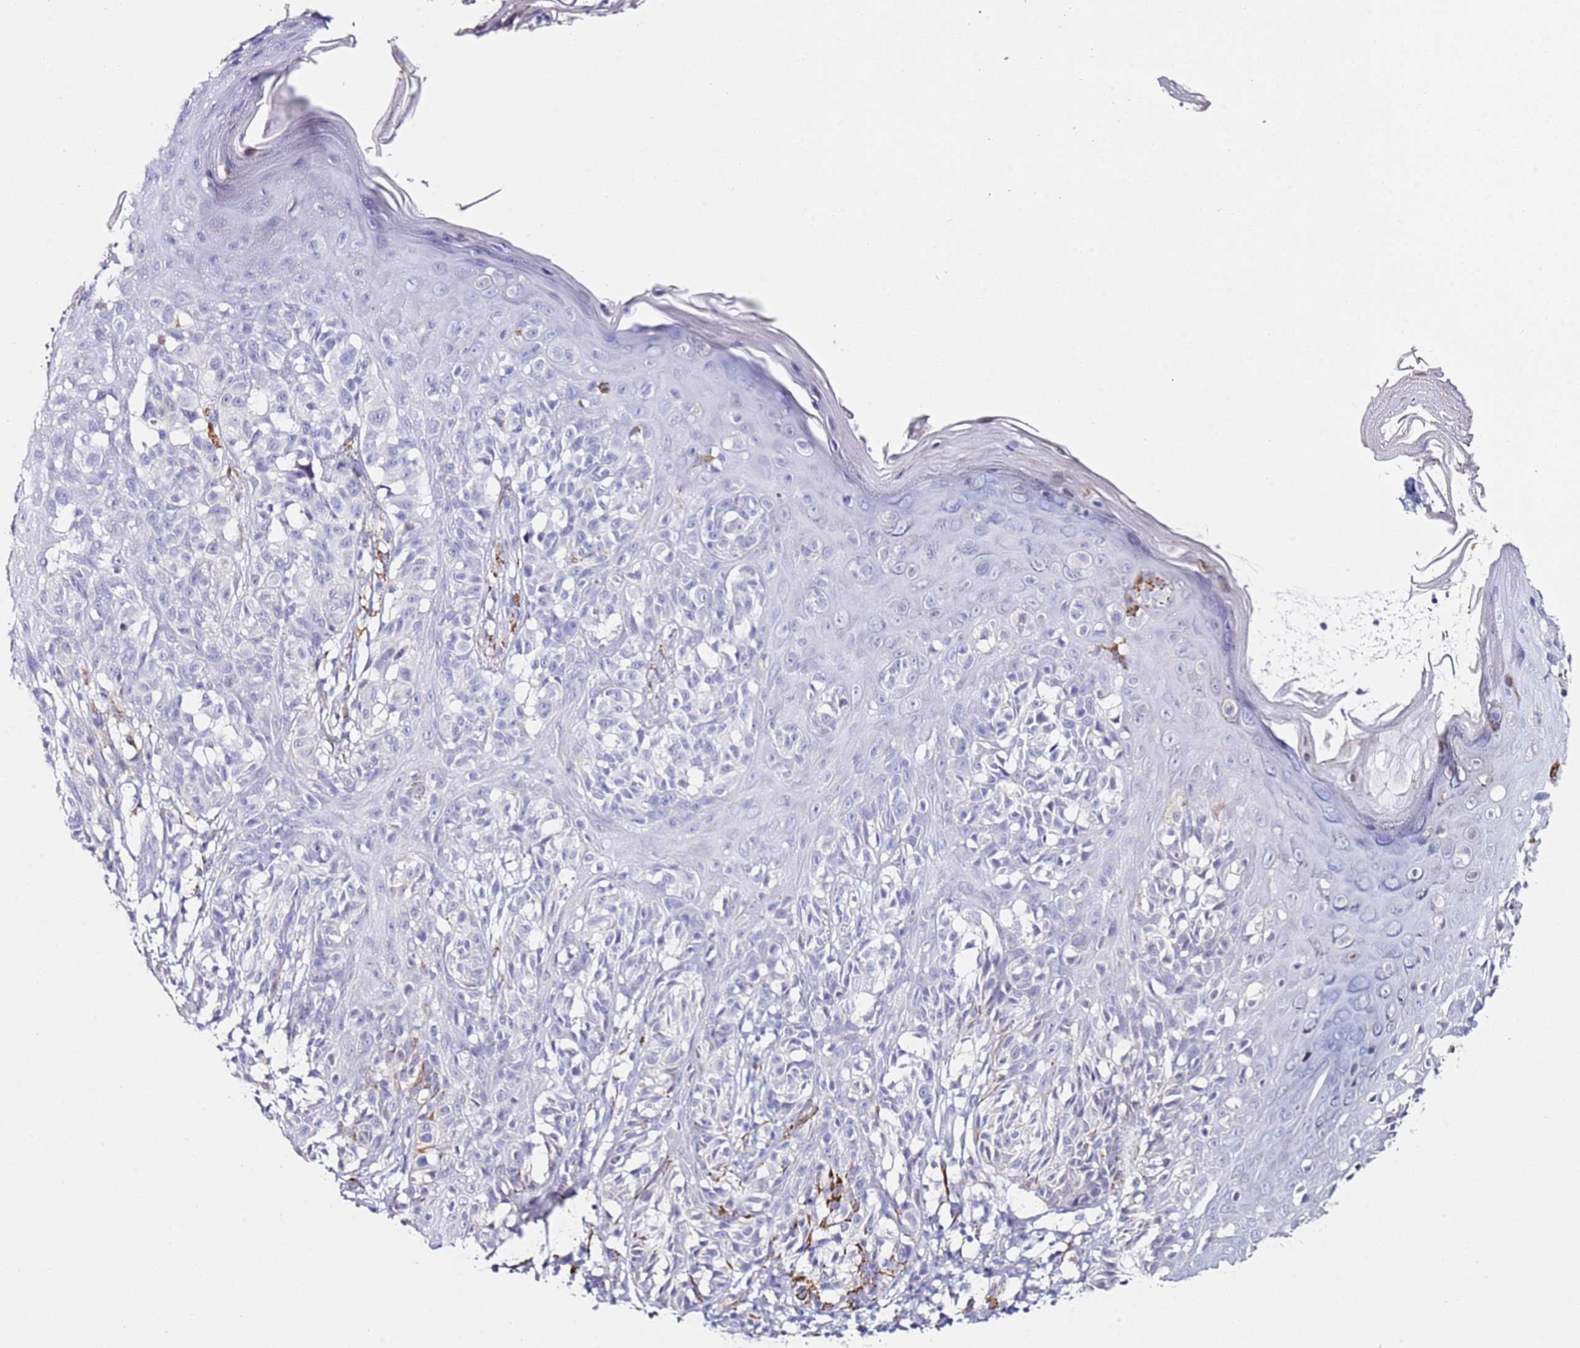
{"staining": {"intensity": "negative", "quantity": "none", "location": "none"}, "tissue": "melanoma", "cell_type": "Tumor cells", "image_type": "cancer", "snomed": [{"axis": "morphology", "description": "Malignant melanoma, NOS"}, {"axis": "topography", "description": "Skin"}], "caption": "Protein analysis of malignant melanoma exhibits no significant expression in tumor cells.", "gene": "PTBP2", "patient": {"sex": "male", "age": 38}}